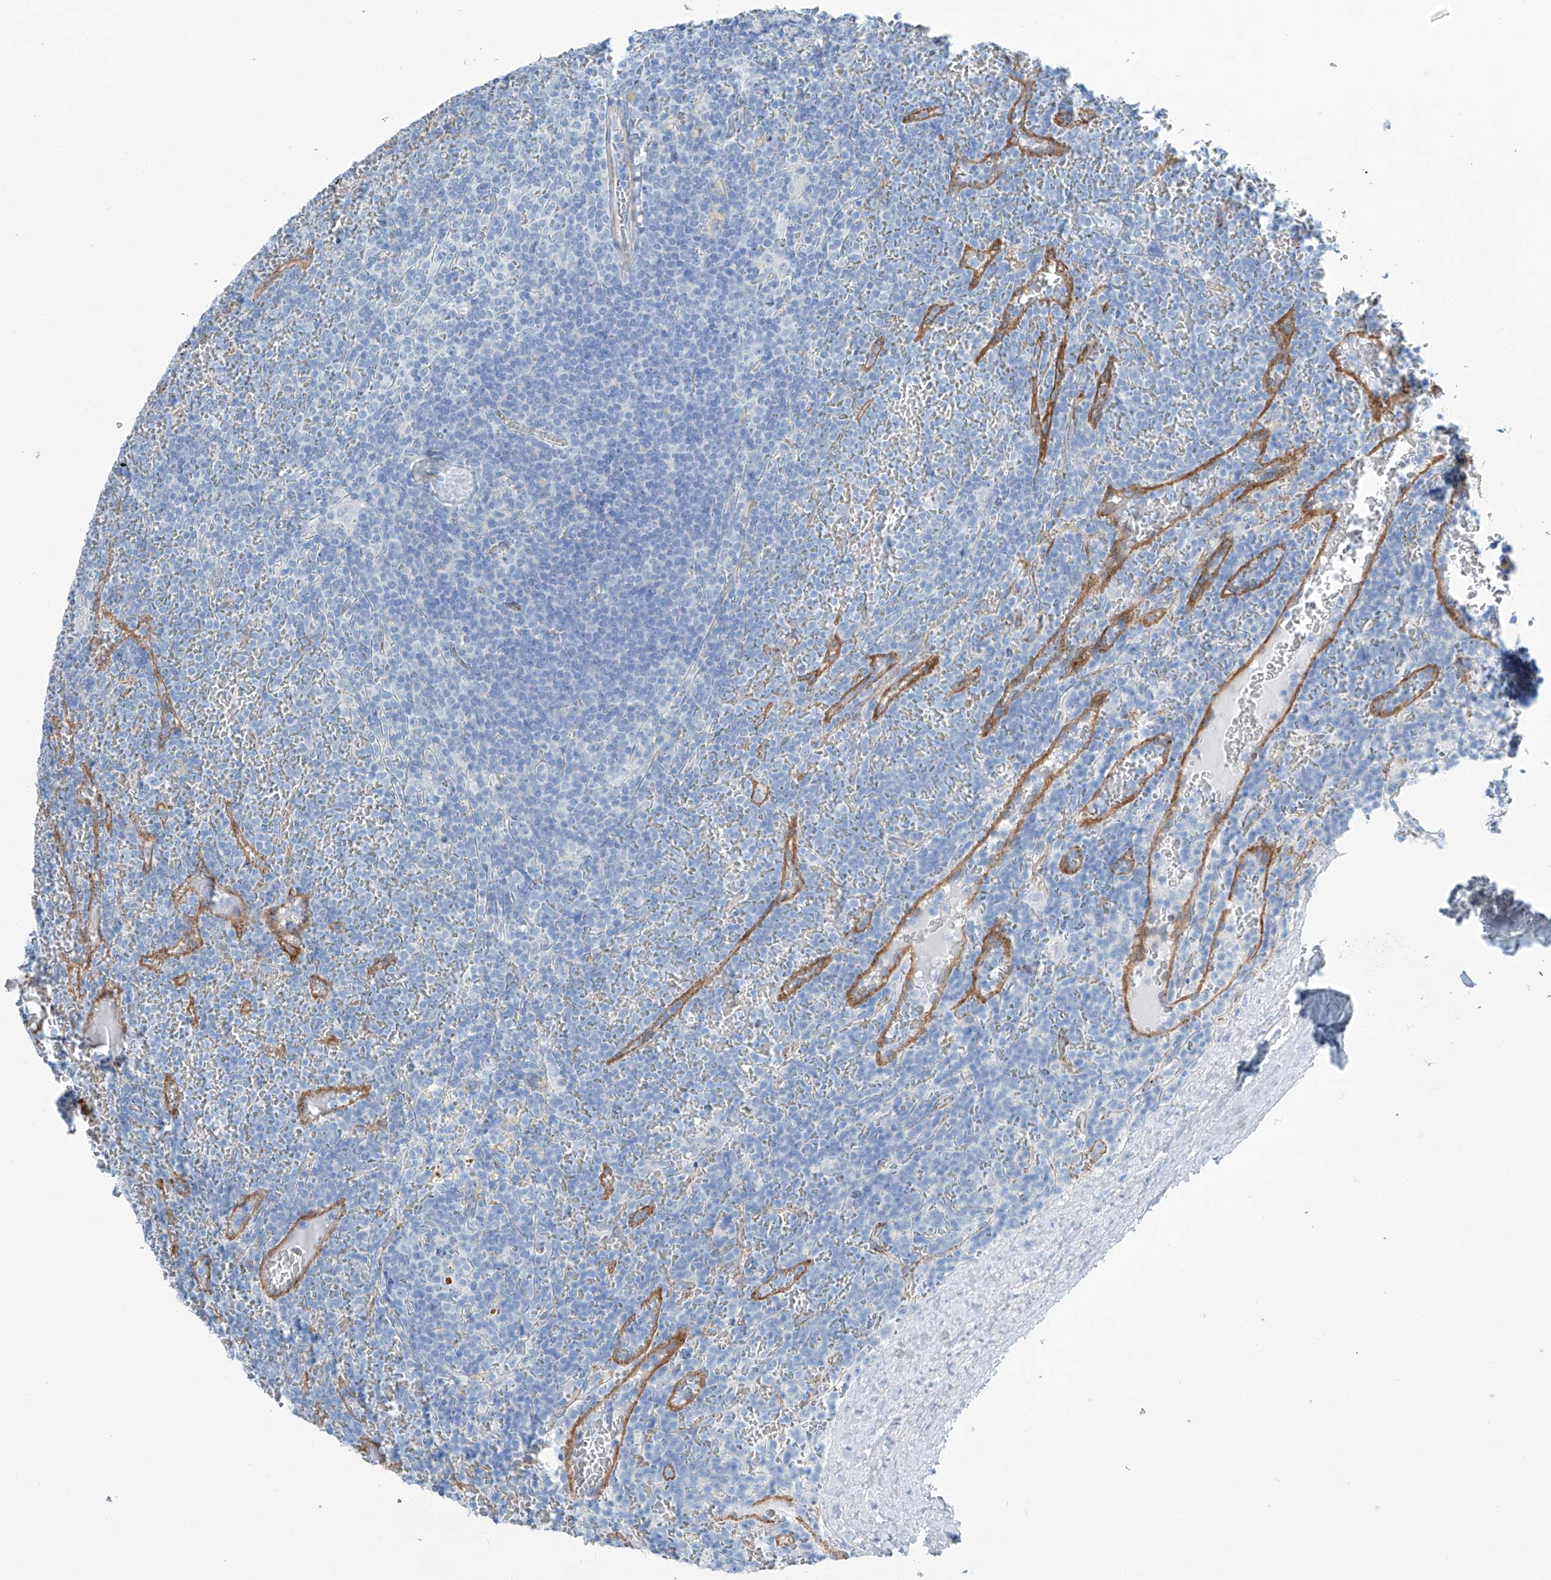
{"staining": {"intensity": "negative", "quantity": "none", "location": "none"}, "tissue": "lymphoma", "cell_type": "Tumor cells", "image_type": "cancer", "snomed": [{"axis": "morphology", "description": "Malignant lymphoma, non-Hodgkin's type, Low grade"}, {"axis": "topography", "description": "Spleen"}], "caption": "Tumor cells show no significant expression in lymphoma.", "gene": "MAGI1", "patient": {"sex": "female", "age": 19}}